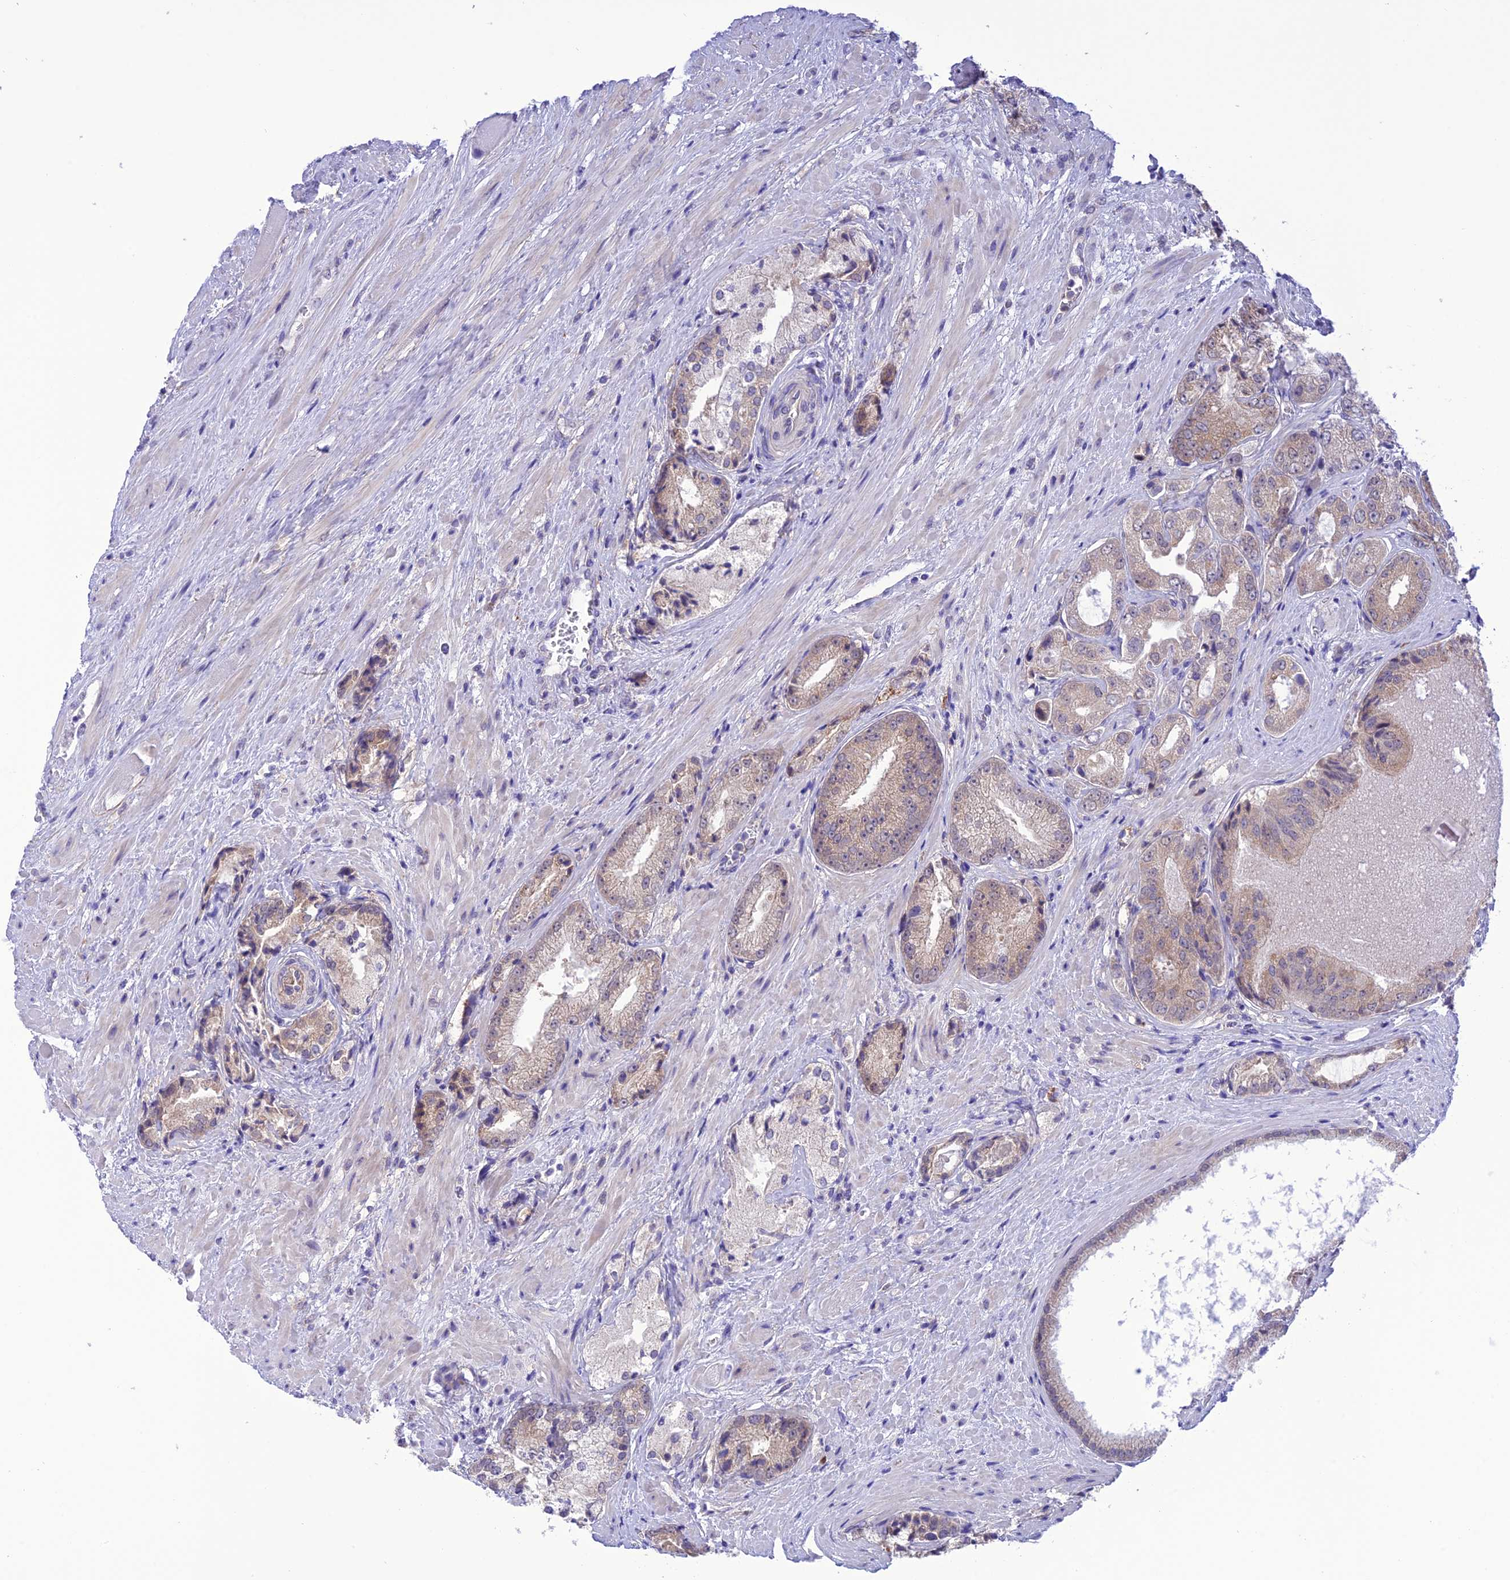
{"staining": {"intensity": "weak", "quantity": "<25%", "location": "cytoplasmic/membranous"}, "tissue": "prostate cancer", "cell_type": "Tumor cells", "image_type": "cancer", "snomed": [{"axis": "morphology", "description": "Adenocarcinoma, High grade"}, {"axis": "topography", "description": "Prostate"}], "caption": "Photomicrograph shows no significant protein expression in tumor cells of high-grade adenocarcinoma (prostate).", "gene": "RNF126", "patient": {"sex": "male", "age": 71}}